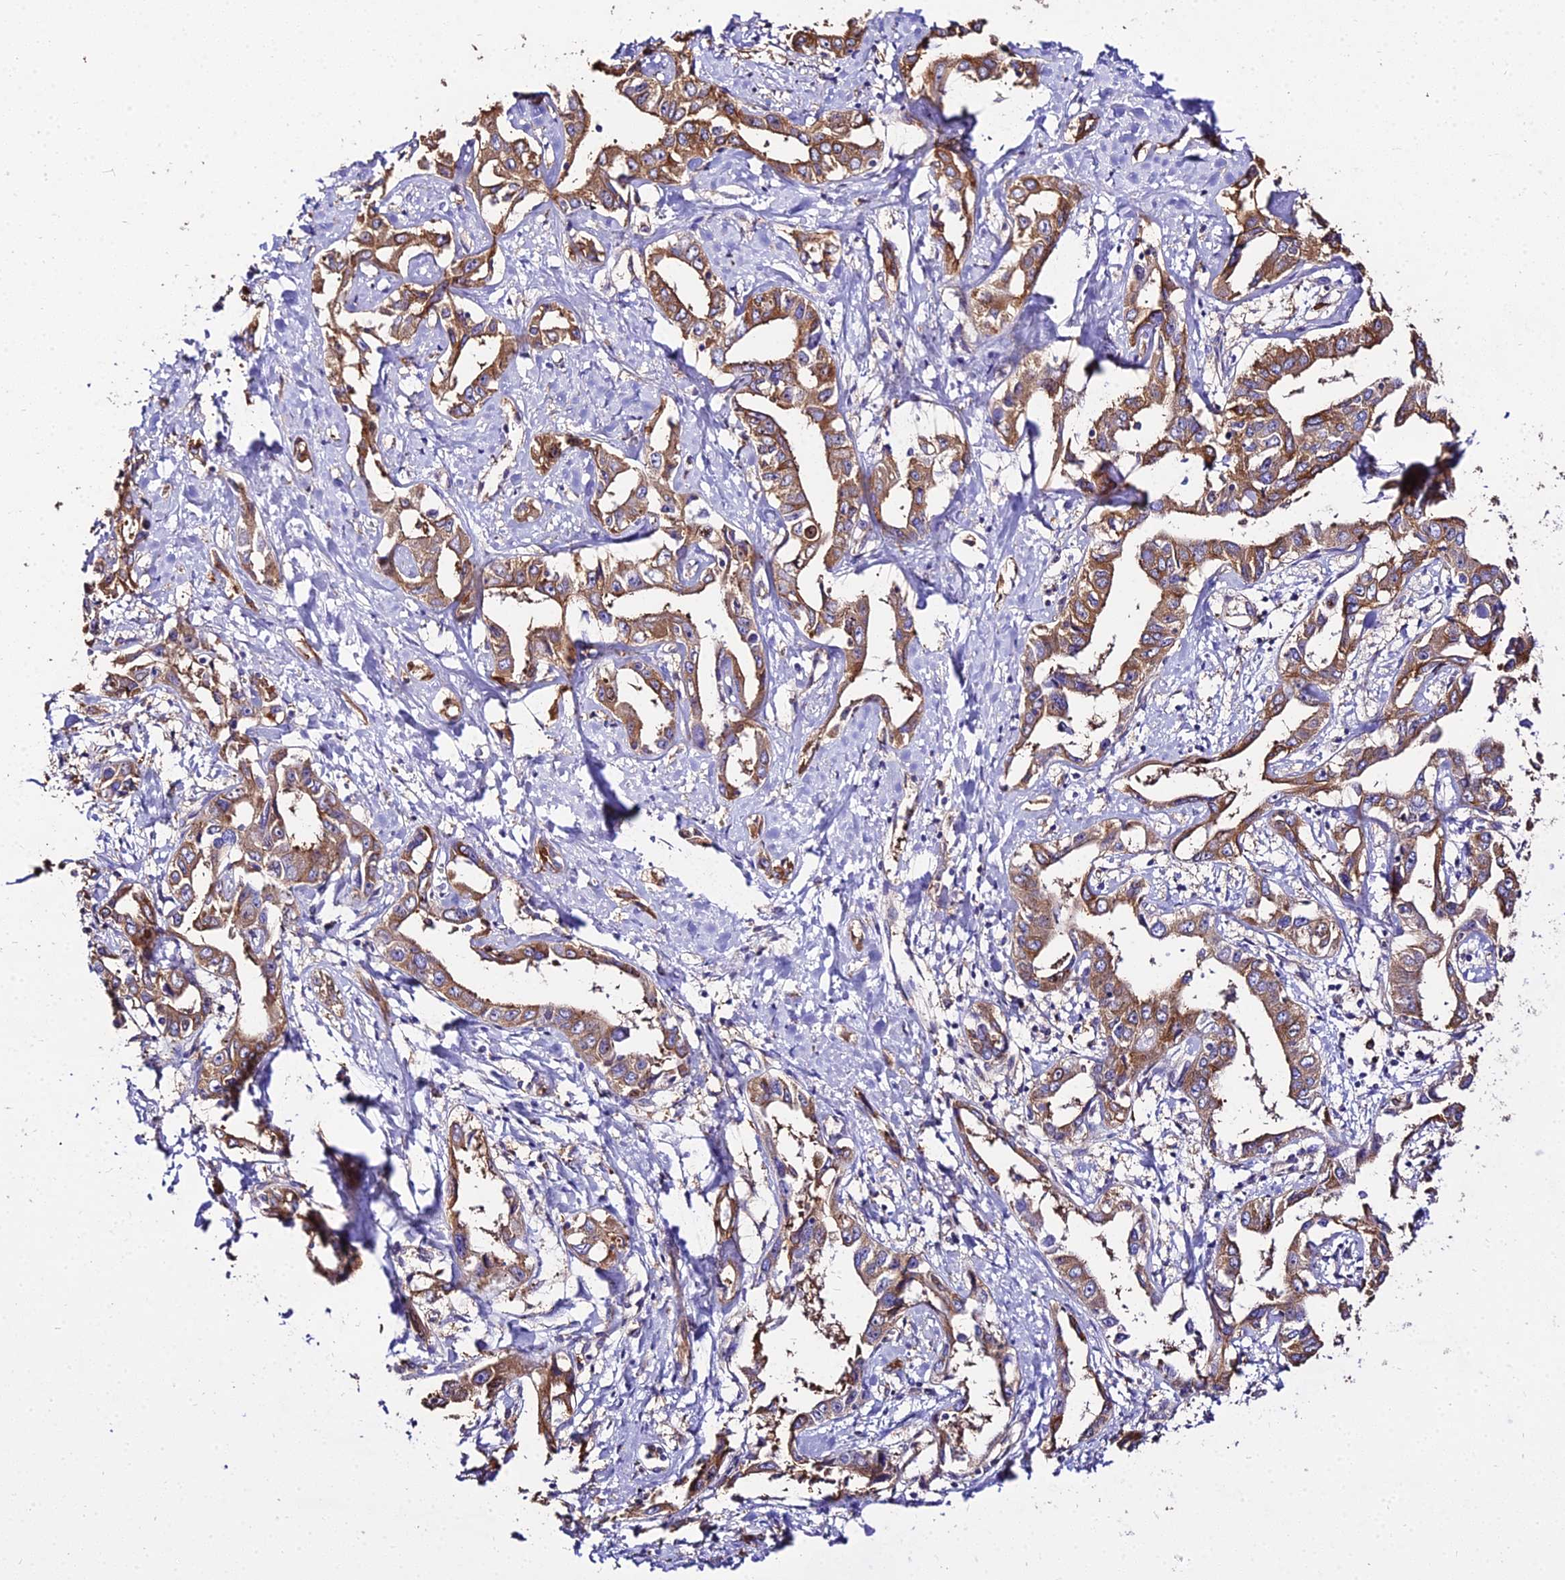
{"staining": {"intensity": "moderate", "quantity": ">75%", "location": "cytoplasmic/membranous"}, "tissue": "liver cancer", "cell_type": "Tumor cells", "image_type": "cancer", "snomed": [{"axis": "morphology", "description": "Cholangiocarcinoma"}, {"axis": "topography", "description": "Liver"}], "caption": "Brown immunohistochemical staining in liver cancer (cholangiocarcinoma) displays moderate cytoplasmic/membranous expression in about >75% of tumor cells.", "gene": "TUBA3D", "patient": {"sex": "male", "age": 59}}